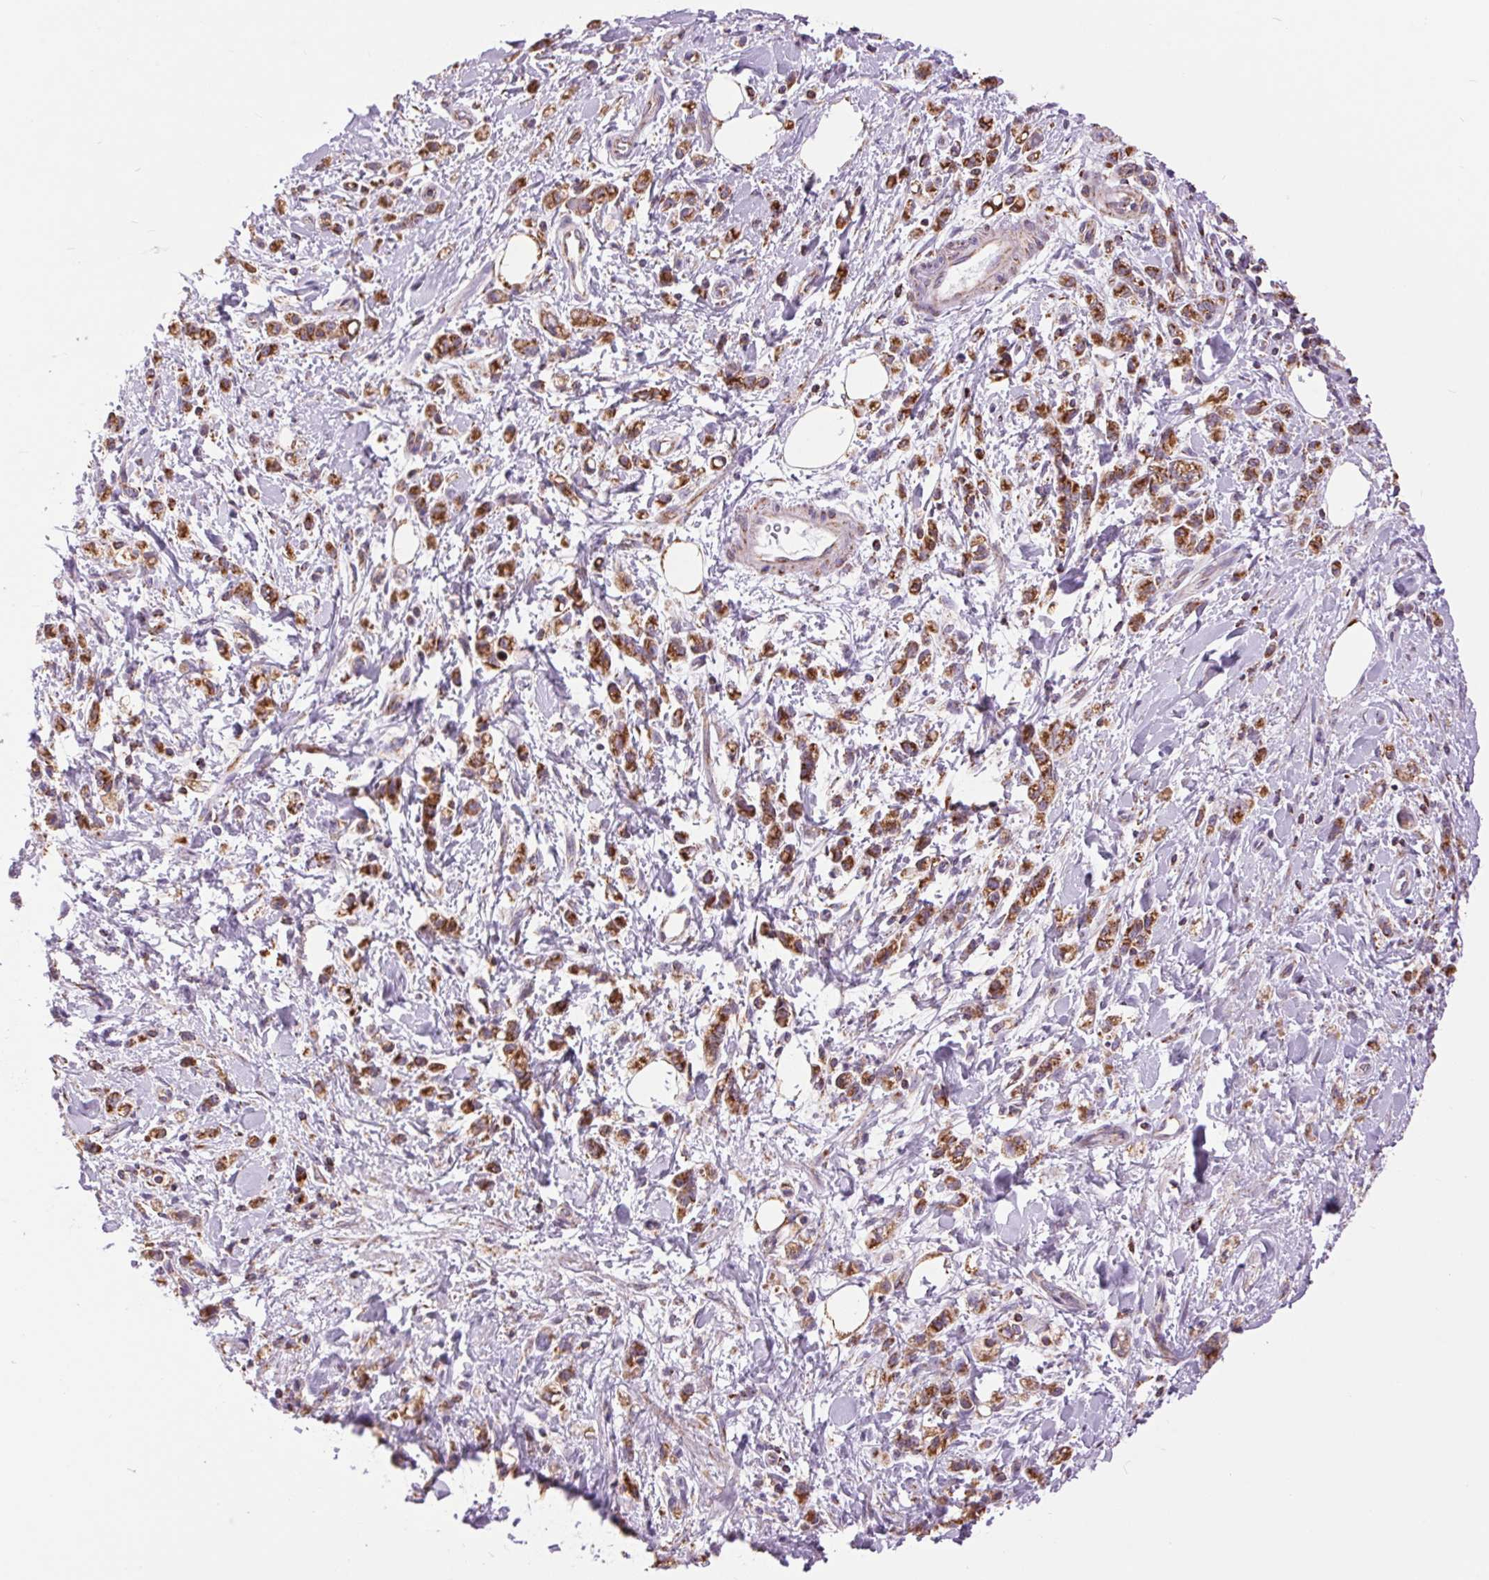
{"staining": {"intensity": "strong", "quantity": ">75%", "location": "cytoplasmic/membranous"}, "tissue": "stomach cancer", "cell_type": "Tumor cells", "image_type": "cancer", "snomed": [{"axis": "morphology", "description": "Adenocarcinoma, NOS"}, {"axis": "topography", "description": "Stomach"}], "caption": "Immunohistochemical staining of stomach cancer reveals high levels of strong cytoplasmic/membranous positivity in about >75% of tumor cells. The staining is performed using DAB brown chromogen to label protein expression. The nuclei are counter-stained blue using hematoxylin.", "gene": "ATP5PB", "patient": {"sex": "male", "age": 77}}